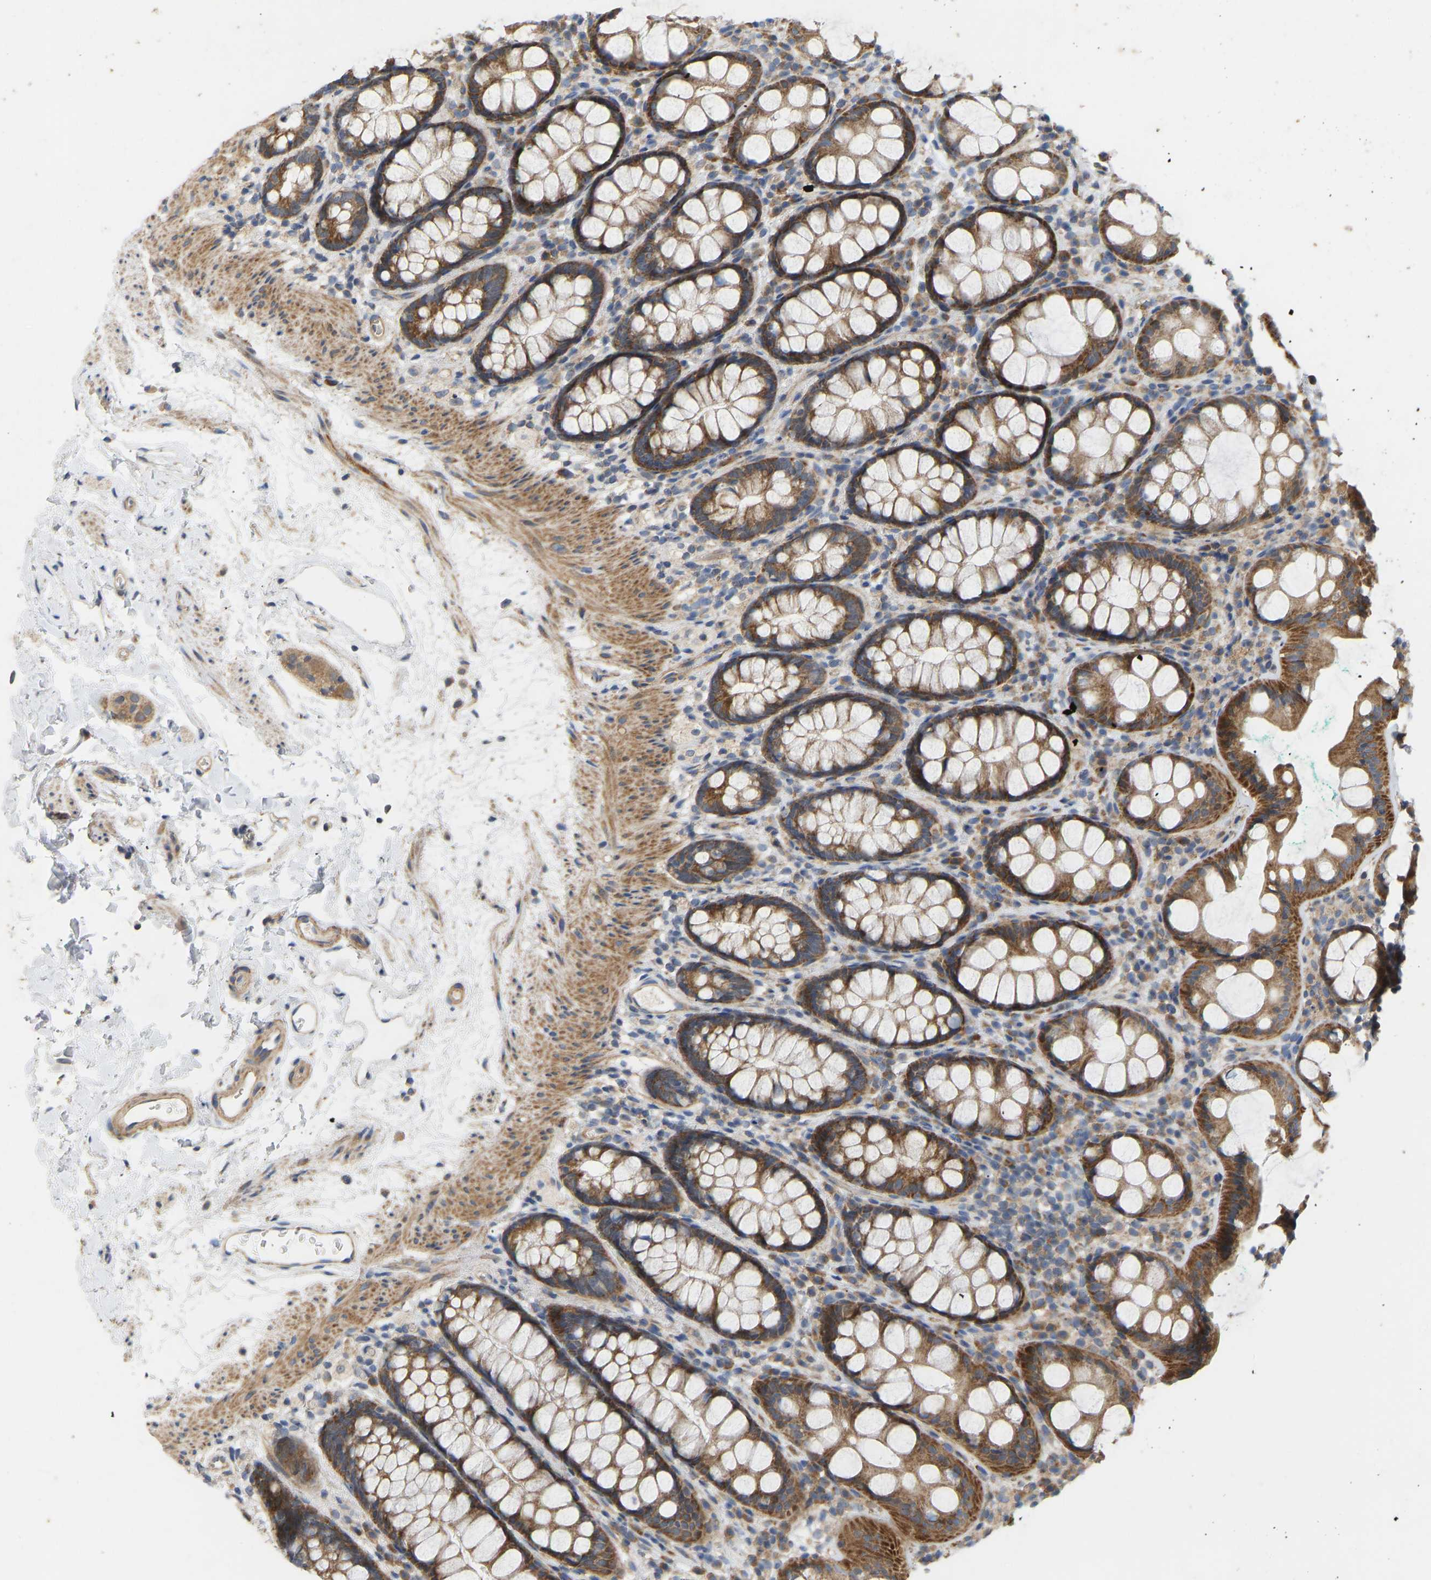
{"staining": {"intensity": "strong", "quantity": ">75%", "location": "cytoplasmic/membranous"}, "tissue": "rectum", "cell_type": "Glandular cells", "image_type": "normal", "snomed": [{"axis": "morphology", "description": "Normal tissue, NOS"}, {"axis": "topography", "description": "Rectum"}], "caption": "Glandular cells demonstrate high levels of strong cytoplasmic/membranous staining in approximately >75% of cells in normal rectum. (DAB (3,3'-diaminobenzidine) = brown stain, brightfield microscopy at high magnification).", "gene": "HACD2", "patient": {"sex": "female", "age": 65}}